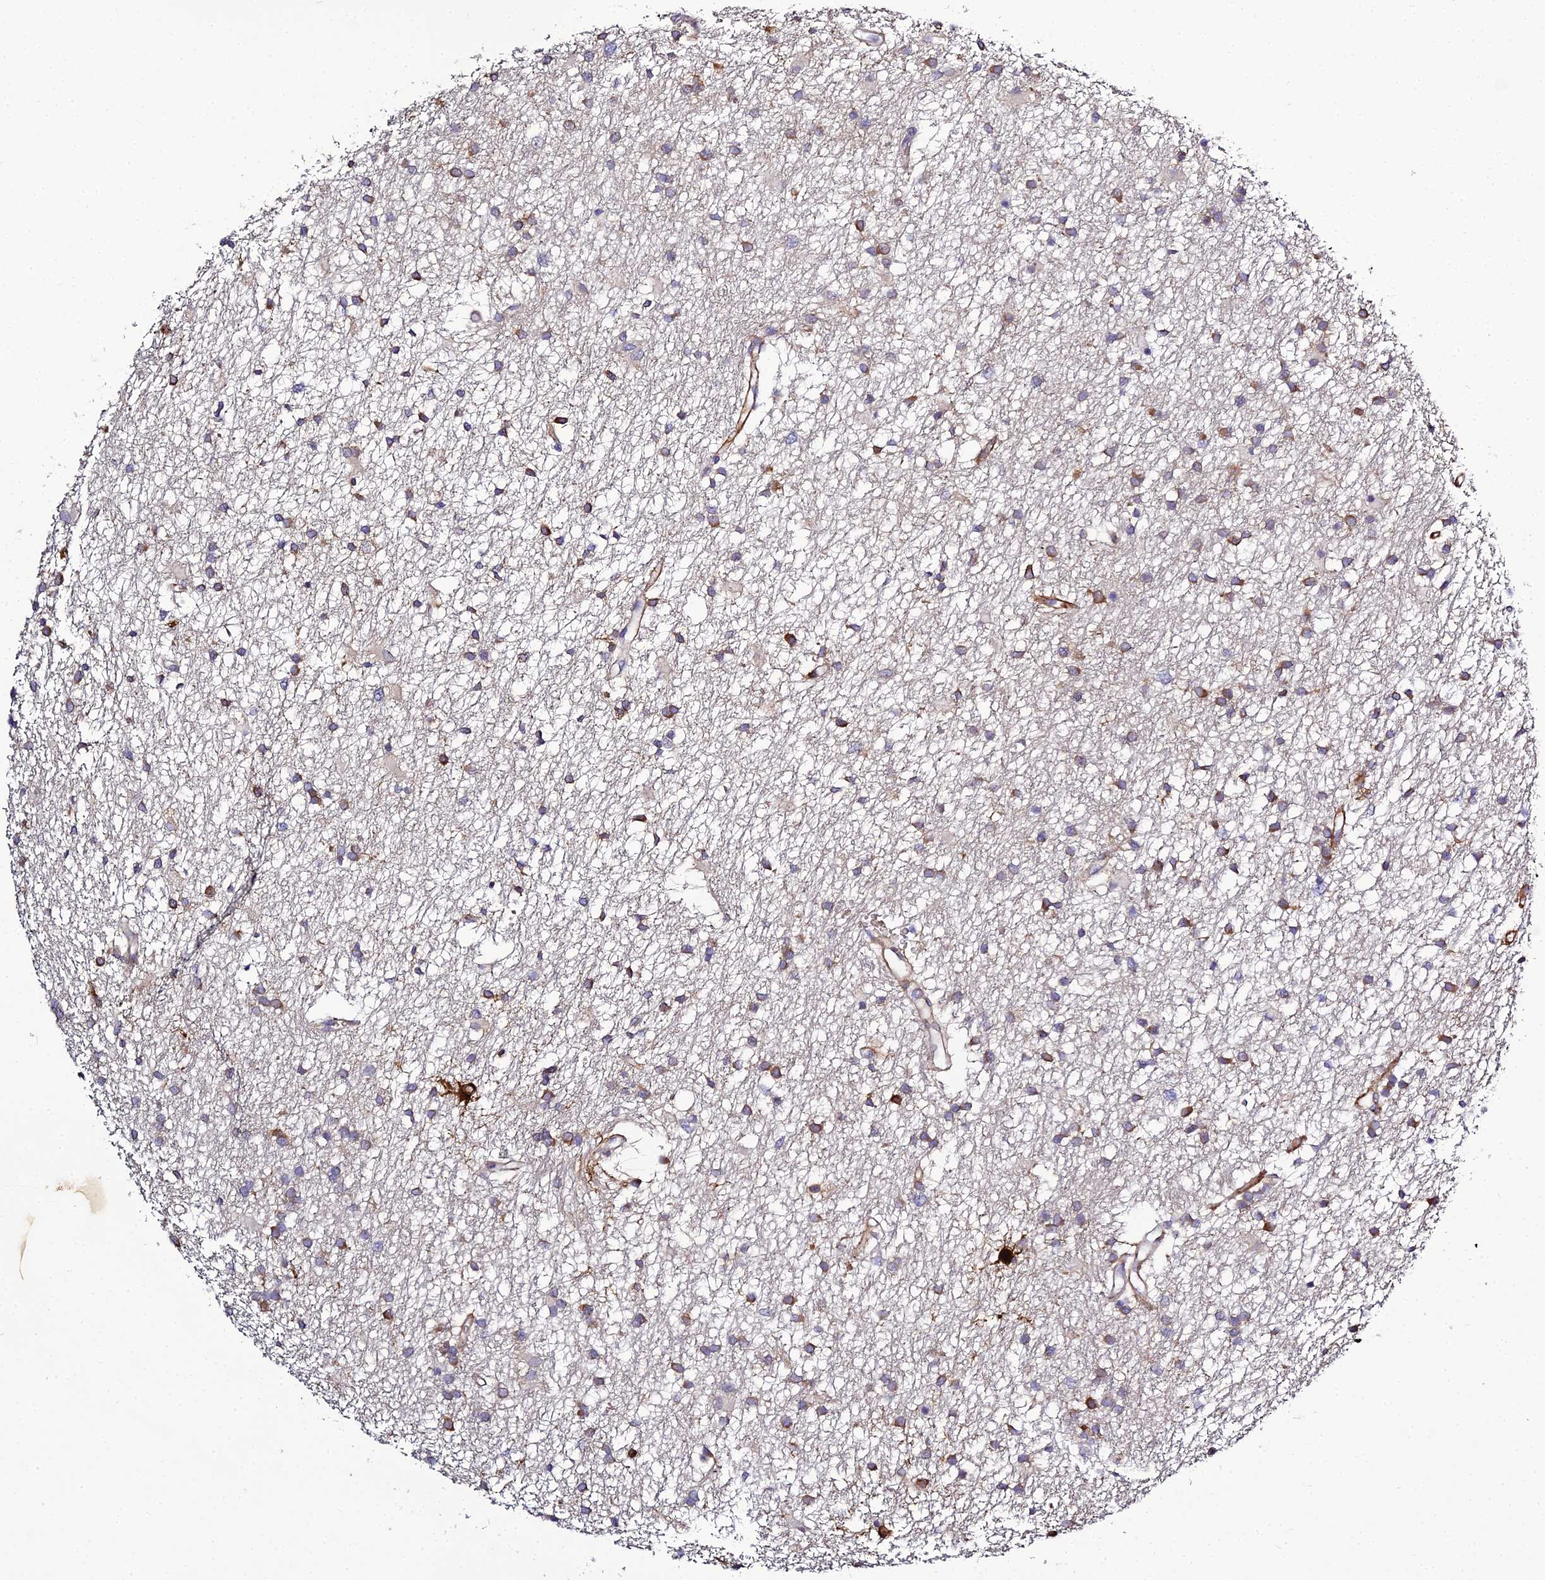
{"staining": {"intensity": "moderate", "quantity": "25%-75%", "location": "cytoplasmic/membranous"}, "tissue": "glioma", "cell_type": "Tumor cells", "image_type": "cancer", "snomed": [{"axis": "morphology", "description": "Glioma, malignant, High grade"}, {"axis": "topography", "description": "Brain"}], "caption": "Malignant glioma (high-grade) stained with immunohistochemistry shows moderate cytoplasmic/membranous staining in approximately 25%-75% of tumor cells.", "gene": "IL4I1", "patient": {"sex": "male", "age": 77}}